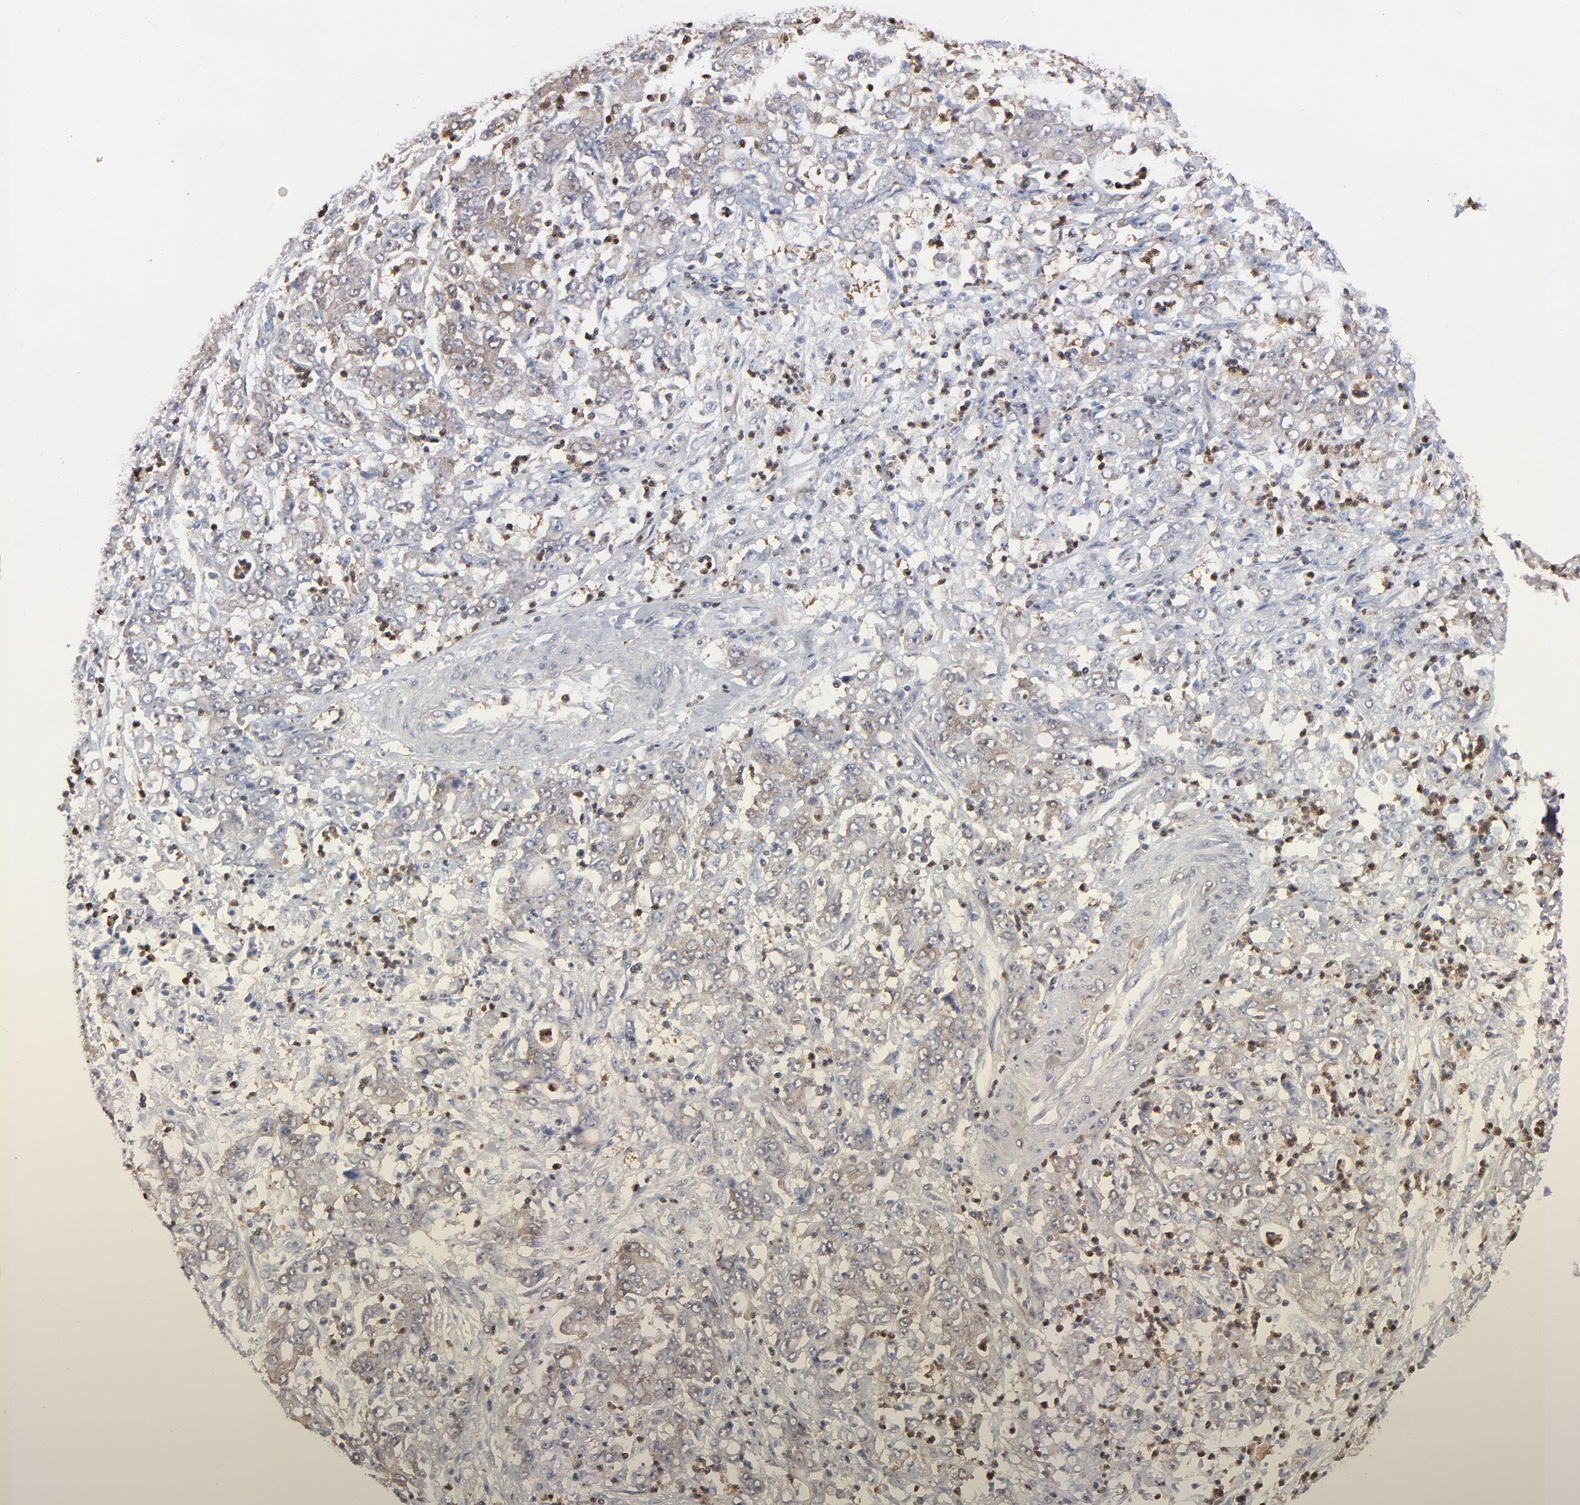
{"staining": {"intensity": "weak", "quantity": ">75%", "location": "cytoplasmic/membranous"}, "tissue": "stomach cancer", "cell_type": "Tumor cells", "image_type": "cancer", "snomed": [{"axis": "morphology", "description": "Adenocarcinoma, NOS"}, {"axis": "topography", "description": "Stomach, lower"}], "caption": "Immunohistochemistry (IHC) histopathology image of human adenocarcinoma (stomach) stained for a protein (brown), which shows low levels of weak cytoplasmic/membranous staining in about >75% of tumor cells.", "gene": "MAP2K1", "patient": {"sex": "female", "age": 71}}